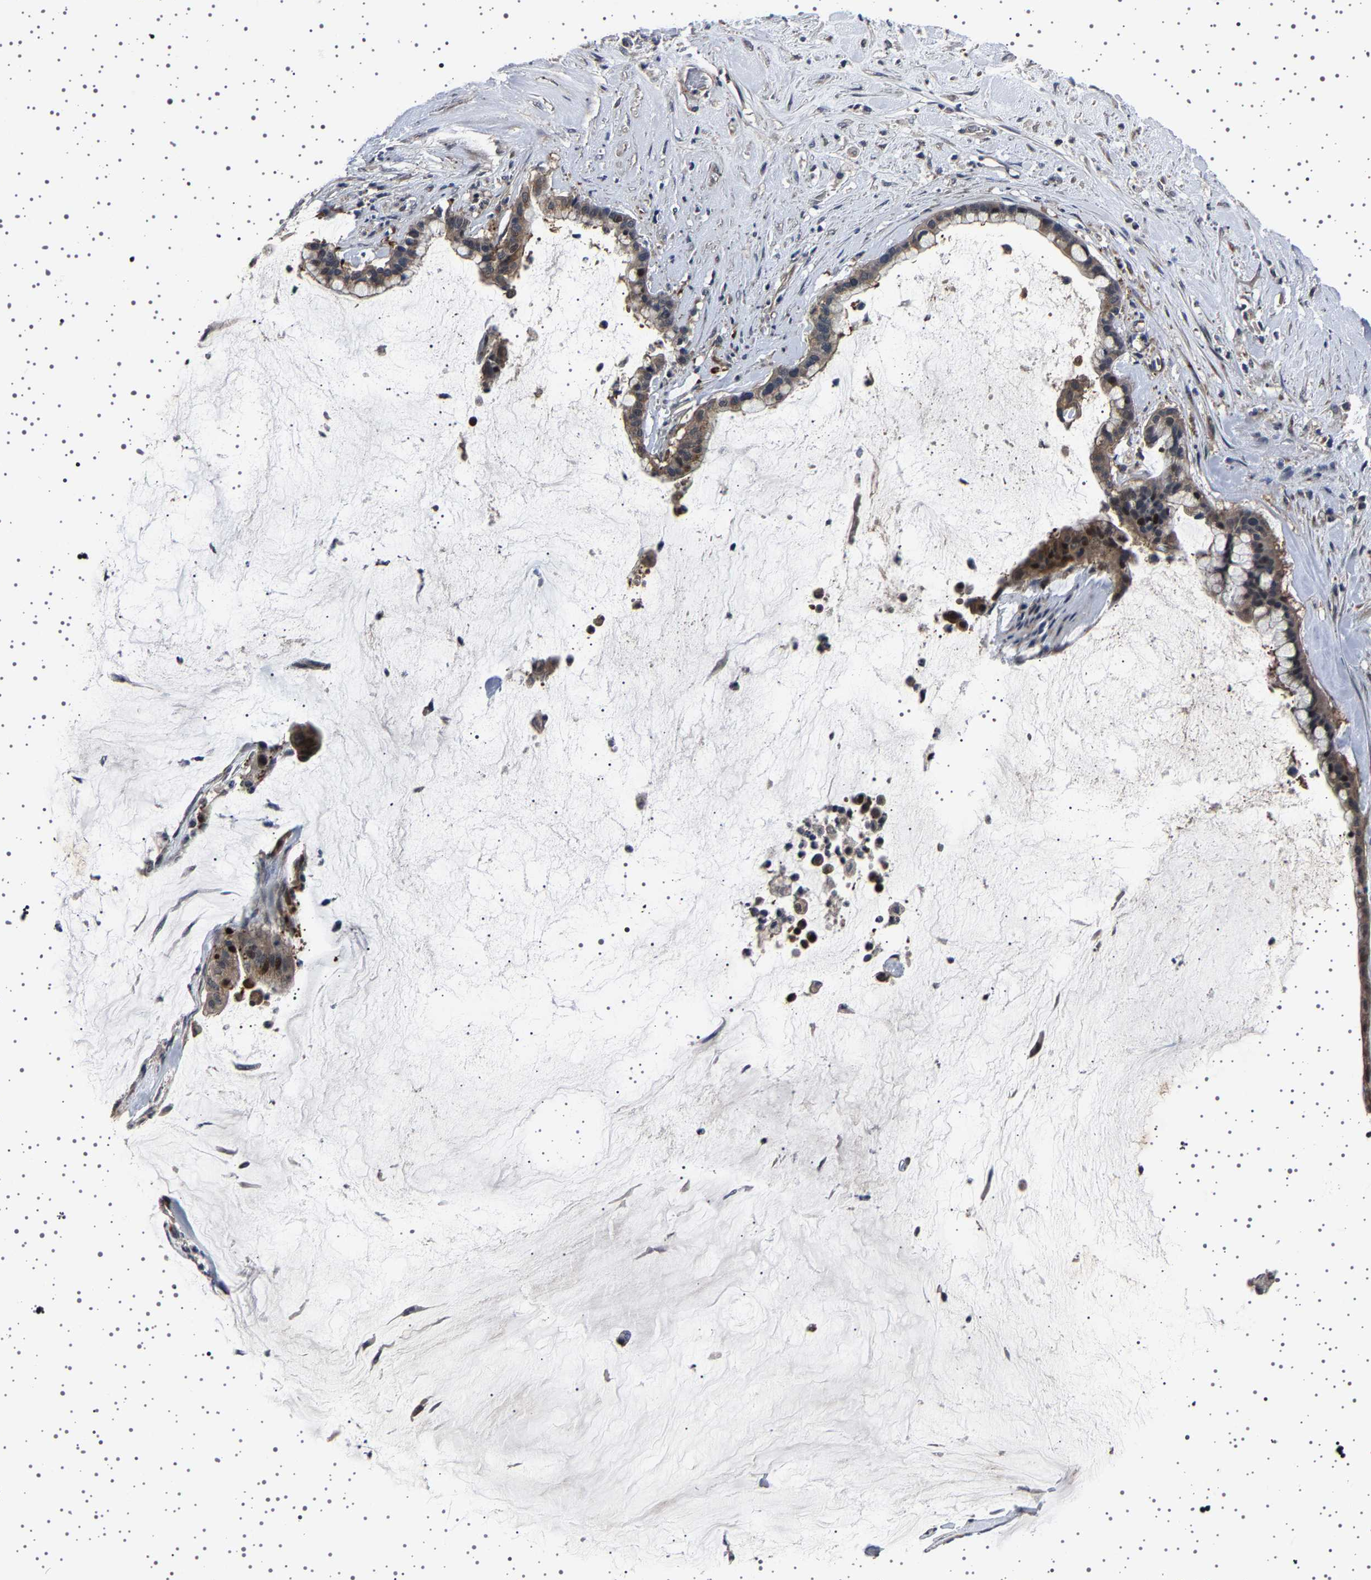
{"staining": {"intensity": "weak", "quantity": ">75%", "location": "cytoplasmic/membranous"}, "tissue": "pancreatic cancer", "cell_type": "Tumor cells", "image_type": "cancer", "snomed": [{"axis": "morphology", "description": "Adenocarcinoma, NOS"}, {"axis": "topography", "description": "Pancreas"}], "caption": "This is a histology image of IHC staining of pancreatic cancer (adenocarcinoma), which shows weak staining in the cytoplasmic/membranous of tumor cells.", "gene": "NCKAP1", "patient": {"sex": "male", "age": 41}}